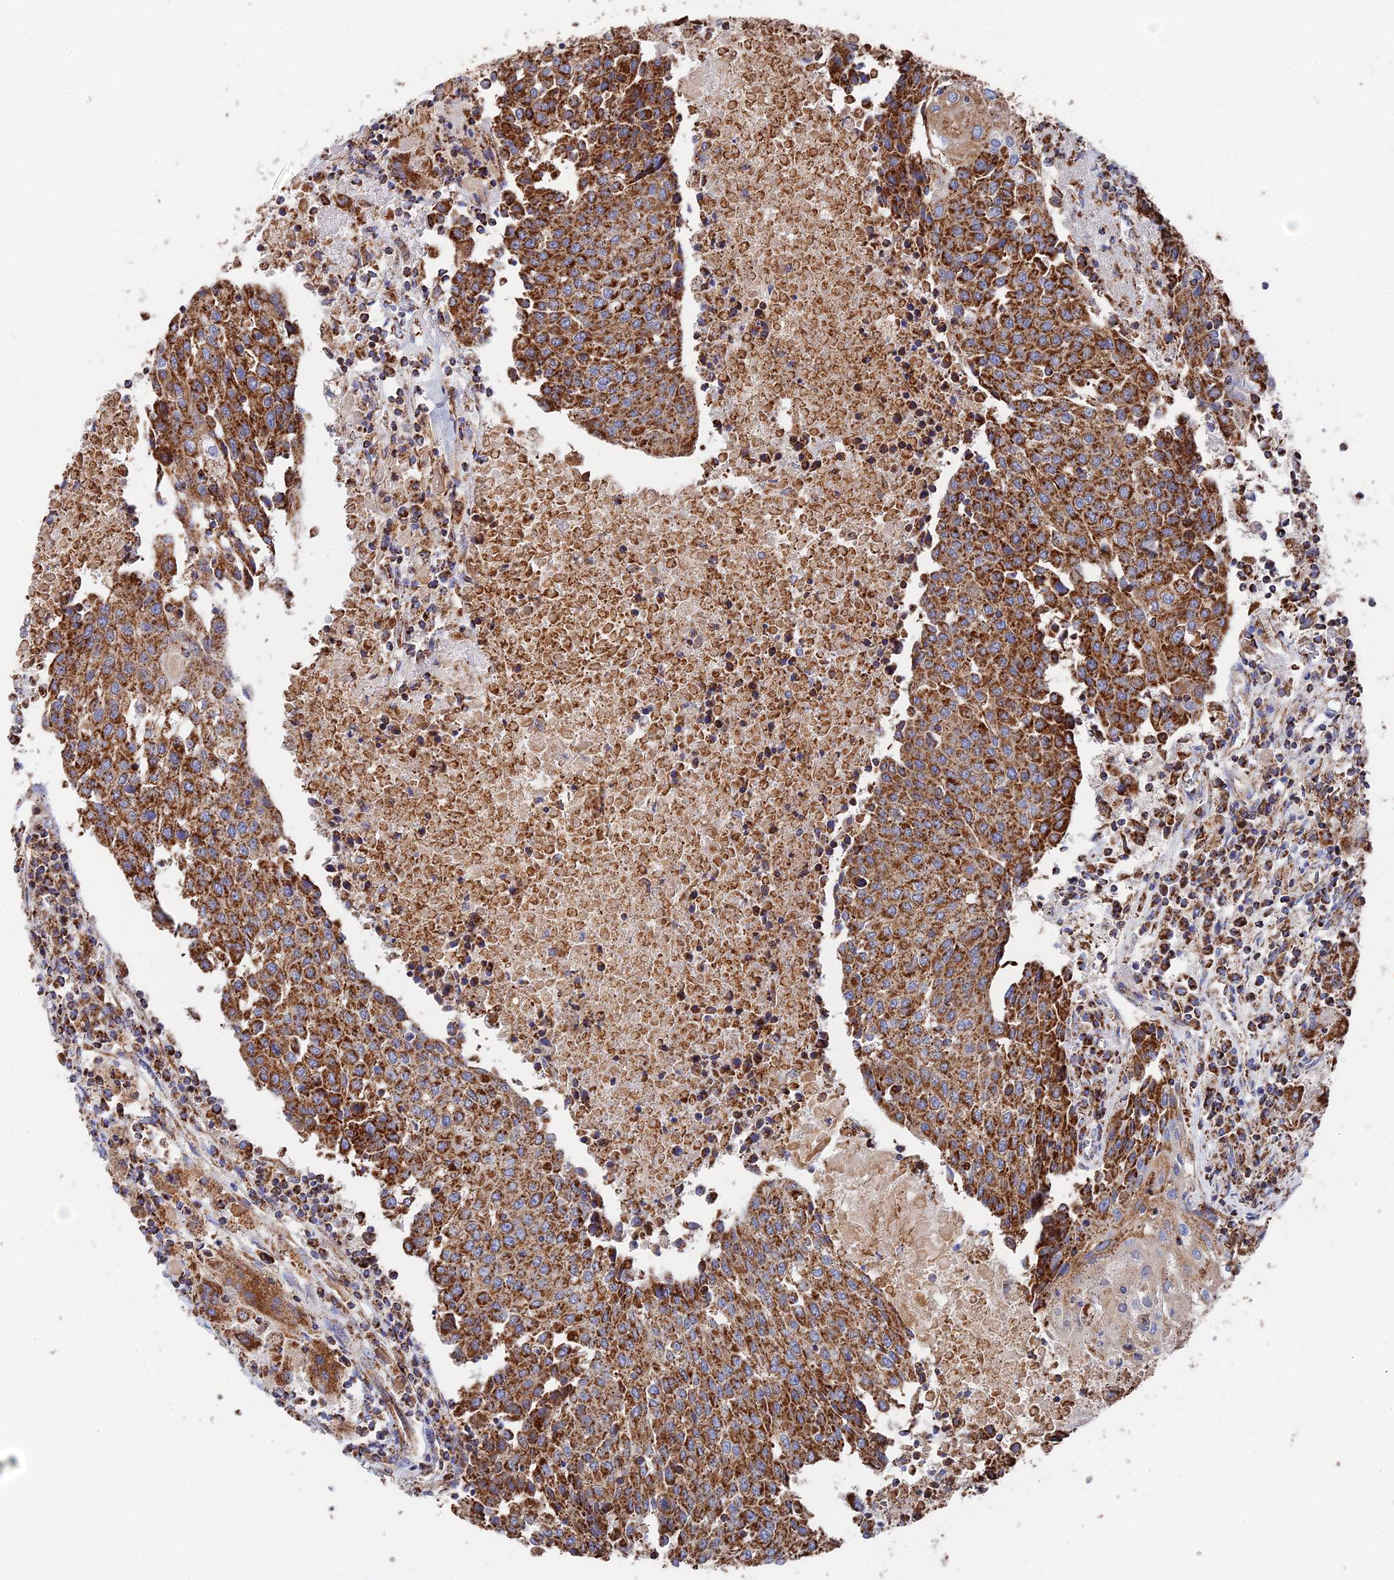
{"staining": {"intensity": "strong", "quantity": ">75%", "location": "cytoplasmic/membranous"}, "tissue": "urothelial cancer", "cell_type": "Tumor cells", "image_type": "cancer", "snomed": [{"axis": "morphology", "description": "Urothelial carcinoma, High grade"}, {"axis": "topography", "description": "Urinary bladder"}], "caption": "Strong cytoplasmic/membranous expression for a protein is seen in about >75% of tumor cells of urothelial cancer using IHC.", "gene": "HAUS8", "patient": {"sex": "female", "age": 85}}